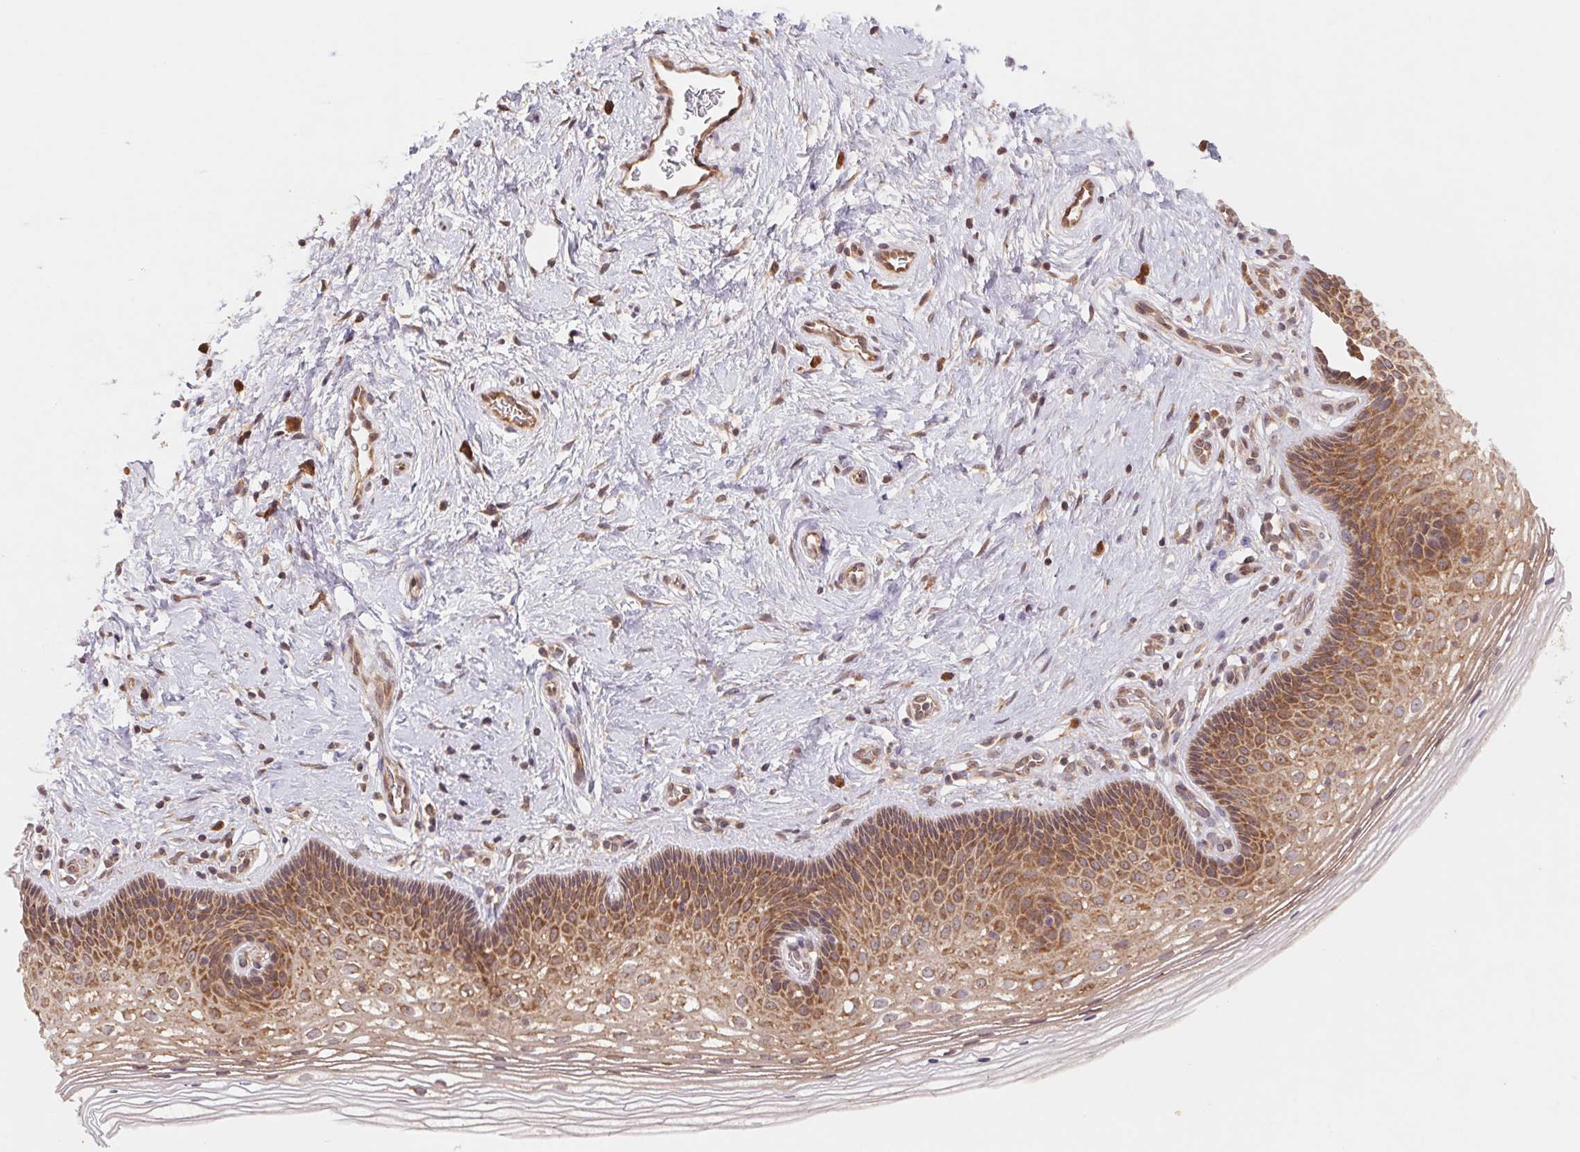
{"staining": {"intensity": "weak", "quantity": "25%-75%", "location": "cytoplasmic/membranous"}, "tissue": "cervix", "cell_type": "Glandular cells", "image_type": "normal", "snomed": [{"axis": "morphology", "description": "Normal tissue, NOS"}, {"axis": "topography", "description": "Cervix"}], "caption": "Cervix stained with a brown dye shows weak cytoplasmic/membranous positive staining in approximately 25%-75% of glandular cells.", "gene": "RPL27A", "patient": {"sex": "female", "age": 34}}